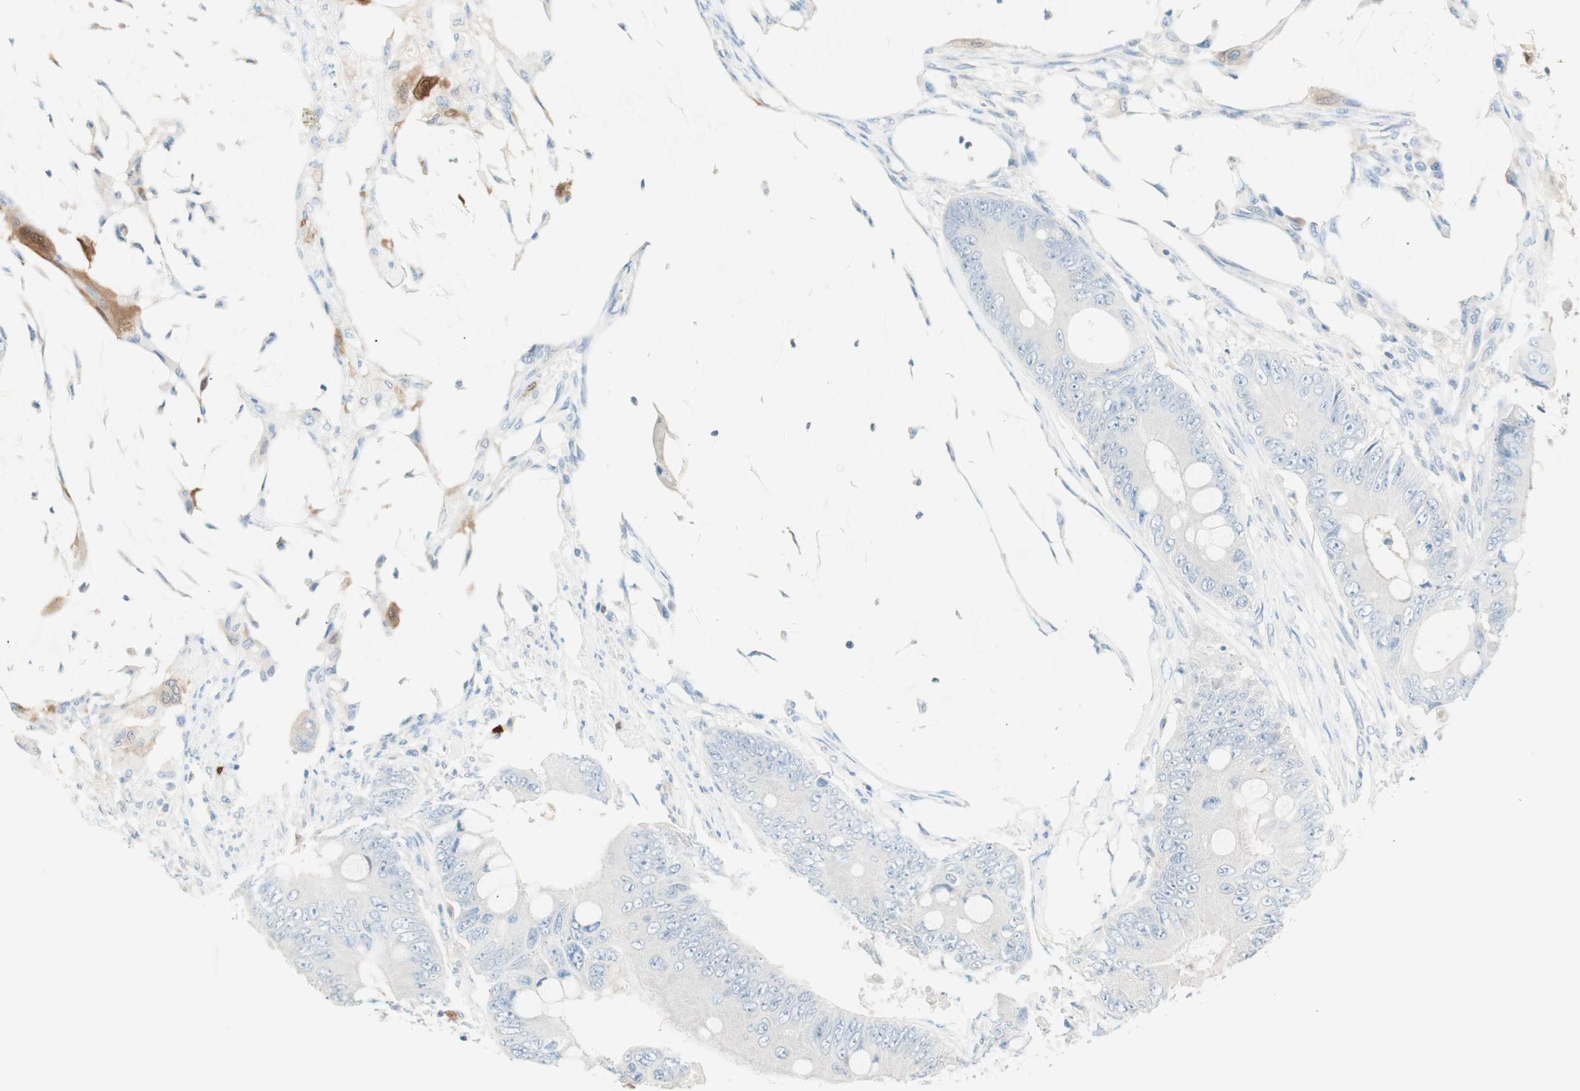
{"staining": {"intensity": "negative", "quantity": "none", "location": "none"}, "tissue": "colorectal cancer", "cell_type": "Tumor cells", "image_type": "cancer", "snomed": [{"axis": "morphology", "description": "Adenocarcinoma, NOS"}, {"axis": "topography", "description": "Rectum"}], "caption": "DAB (3,3'-diaminobenzidine) immunohistochemical staining of human colorectal adenocarcinoma displays no significant expression in tumor cells.", "gene": "HPGD", "patient": {"sex": "female", "age": 77}}